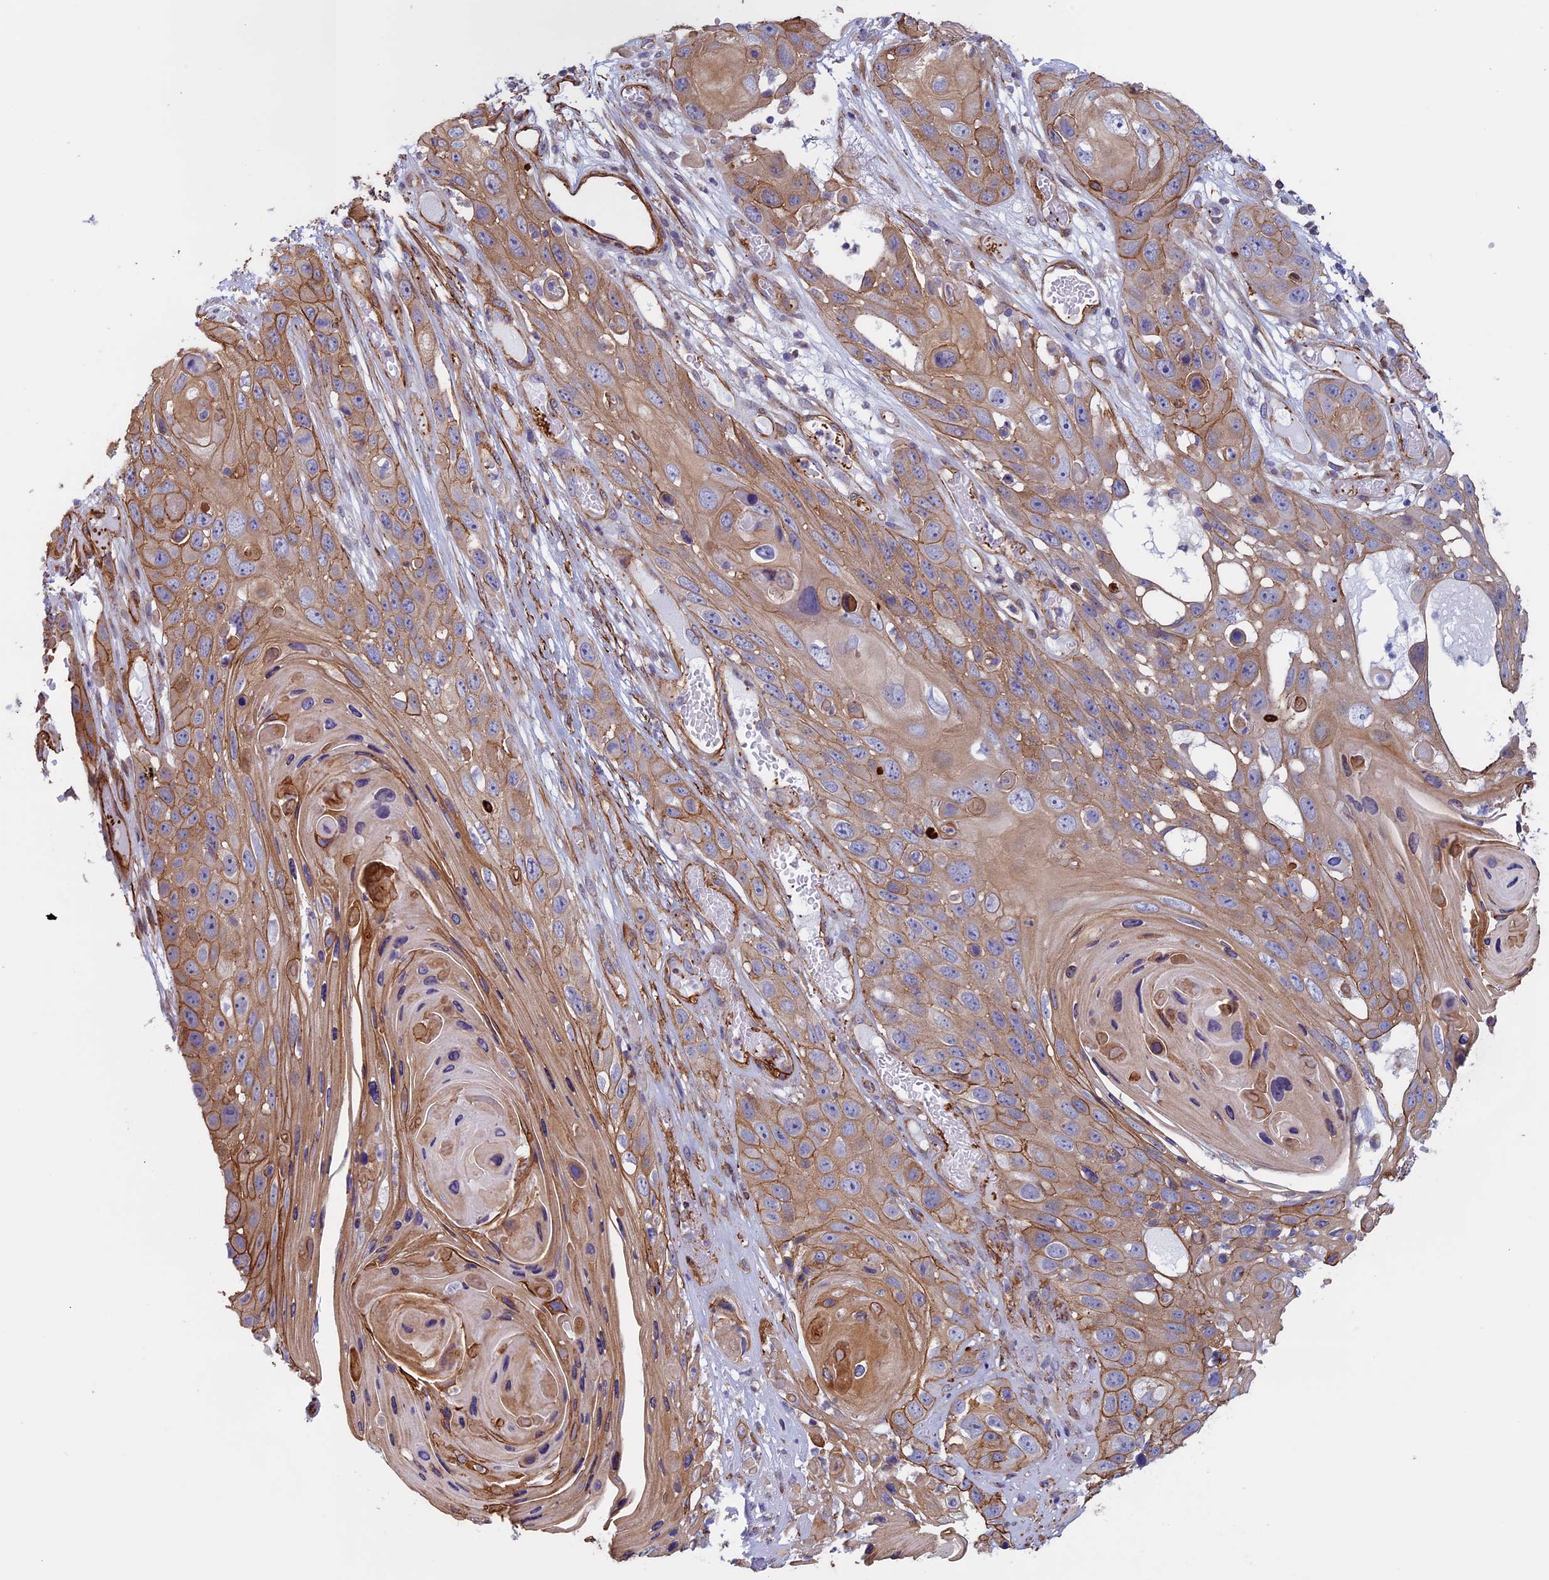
{"staining": {"intensity": "moderate", "quantity": ">75%", "location": "cytoplasmic/membranous"}, "tissue": "skin cancer", "cell_type": "Tumor cells", "image_type": "cancer", "snomed": [{"axis": "morphology", "description": "Squamous cell carcinoma, NOS"}, {"axis": "topography", "description": "Skin"}], "caption": "A micrograph showing moderate cytoplasmic/membranous positivity in approximately >75% of tumor cells in skin squamous cell carcinoma, as visualized by brown immunohistochemical staining.", "gene": "ANGPTL2", "patient": {"sex": "male", "age": 55}}